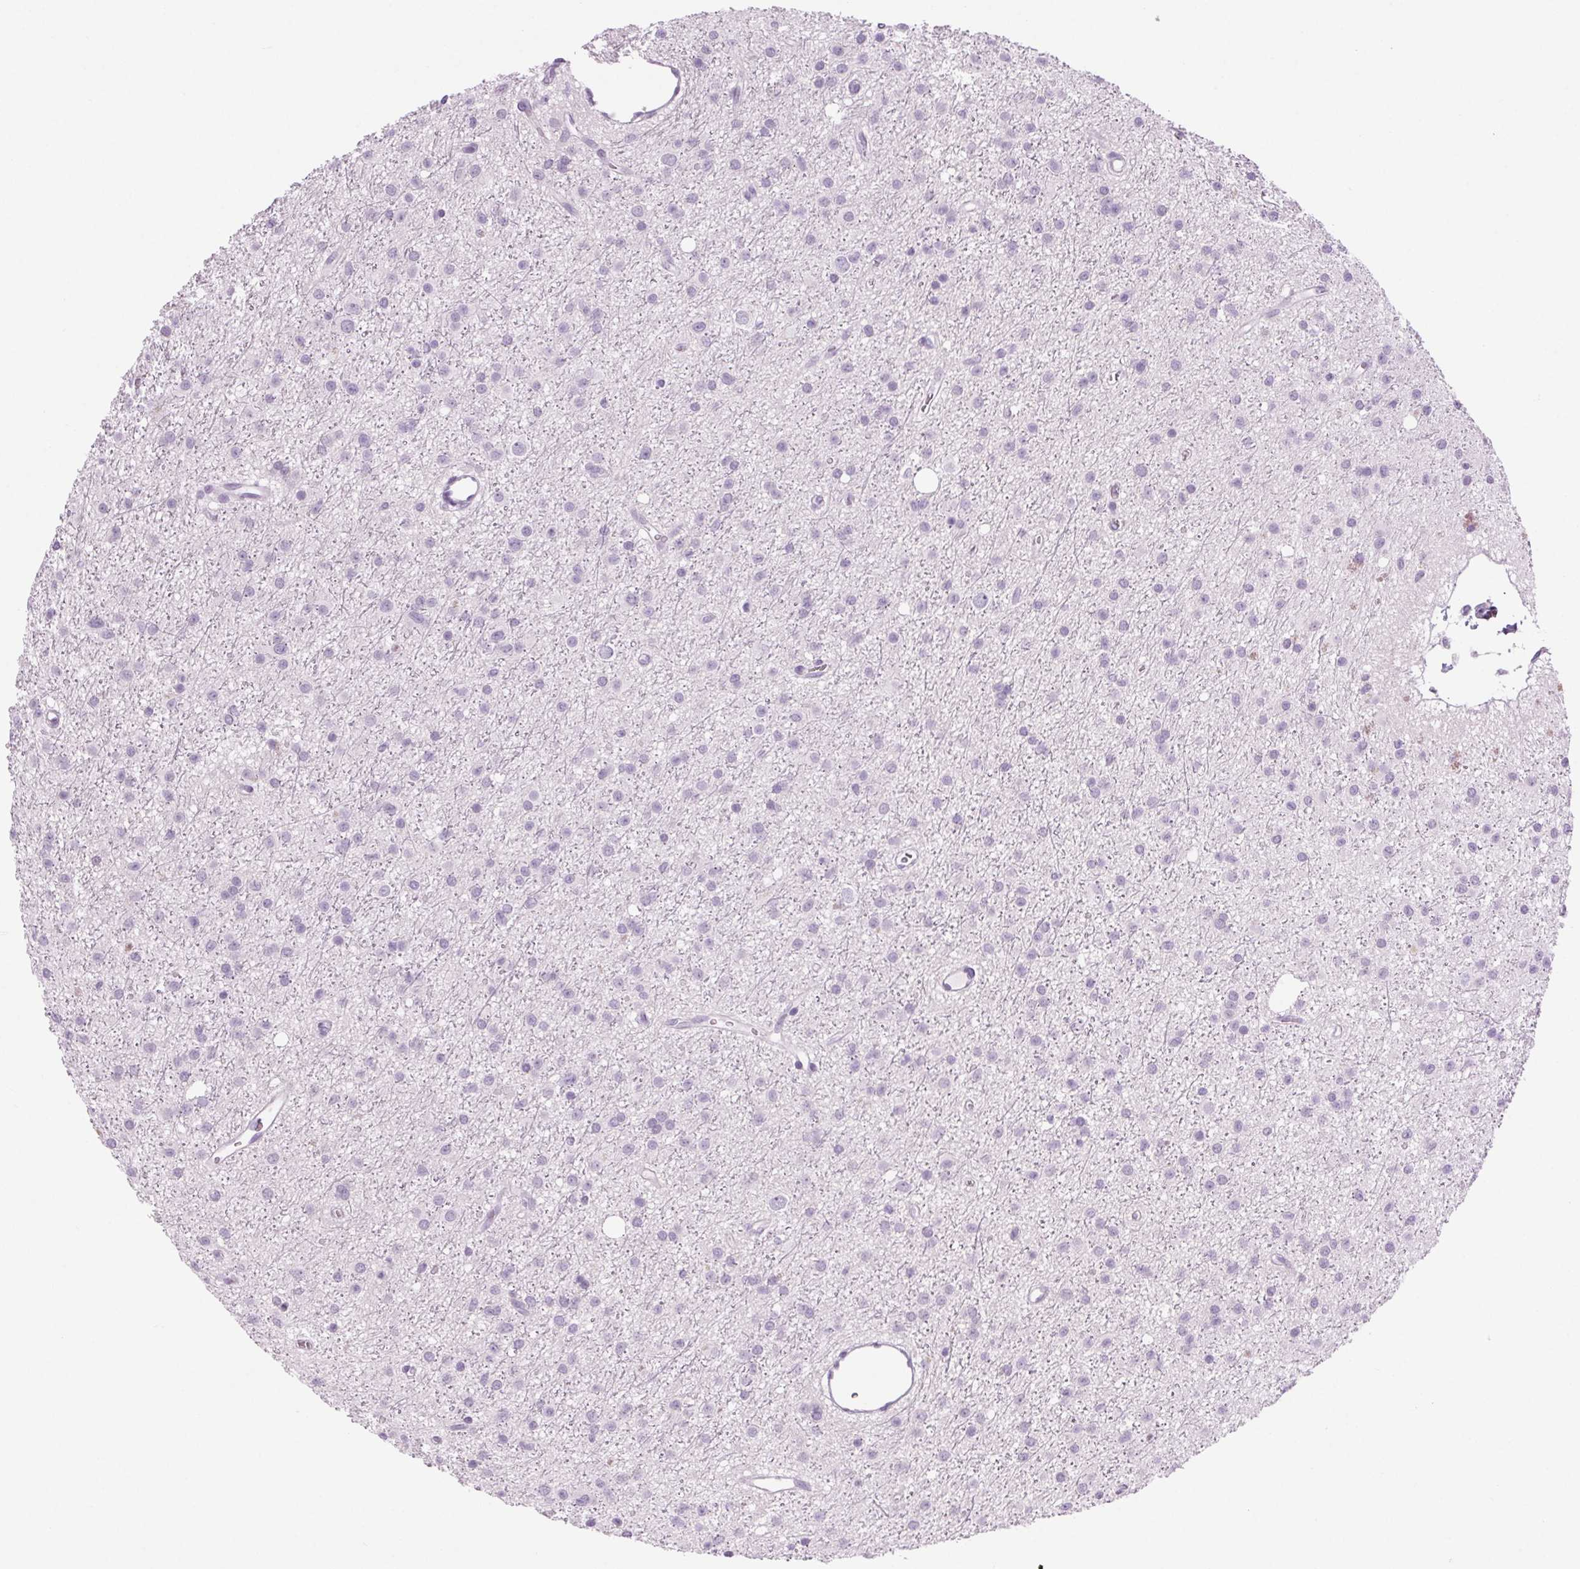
{"staining": {"intensity": "negative", "quantity": "none", "location": "none"}, "tissue": "glioma", "cell_type": "Tumor cells", "image_type": "cancer", "snomed": [{"axis": "morphology", "description": "Glioma, malignant, Low grade"}, {"axis": "topography", "description": "Brain"}], "caption": "This micrograph is of low-grade glioma (malignant) stained with immunohistochemistry to label a protein in brown with the nuclei are counter-stained blue. There is no staining in tumor cells.", "gene": "LRP2", "patient": {"sex": "male", "age": 27}}